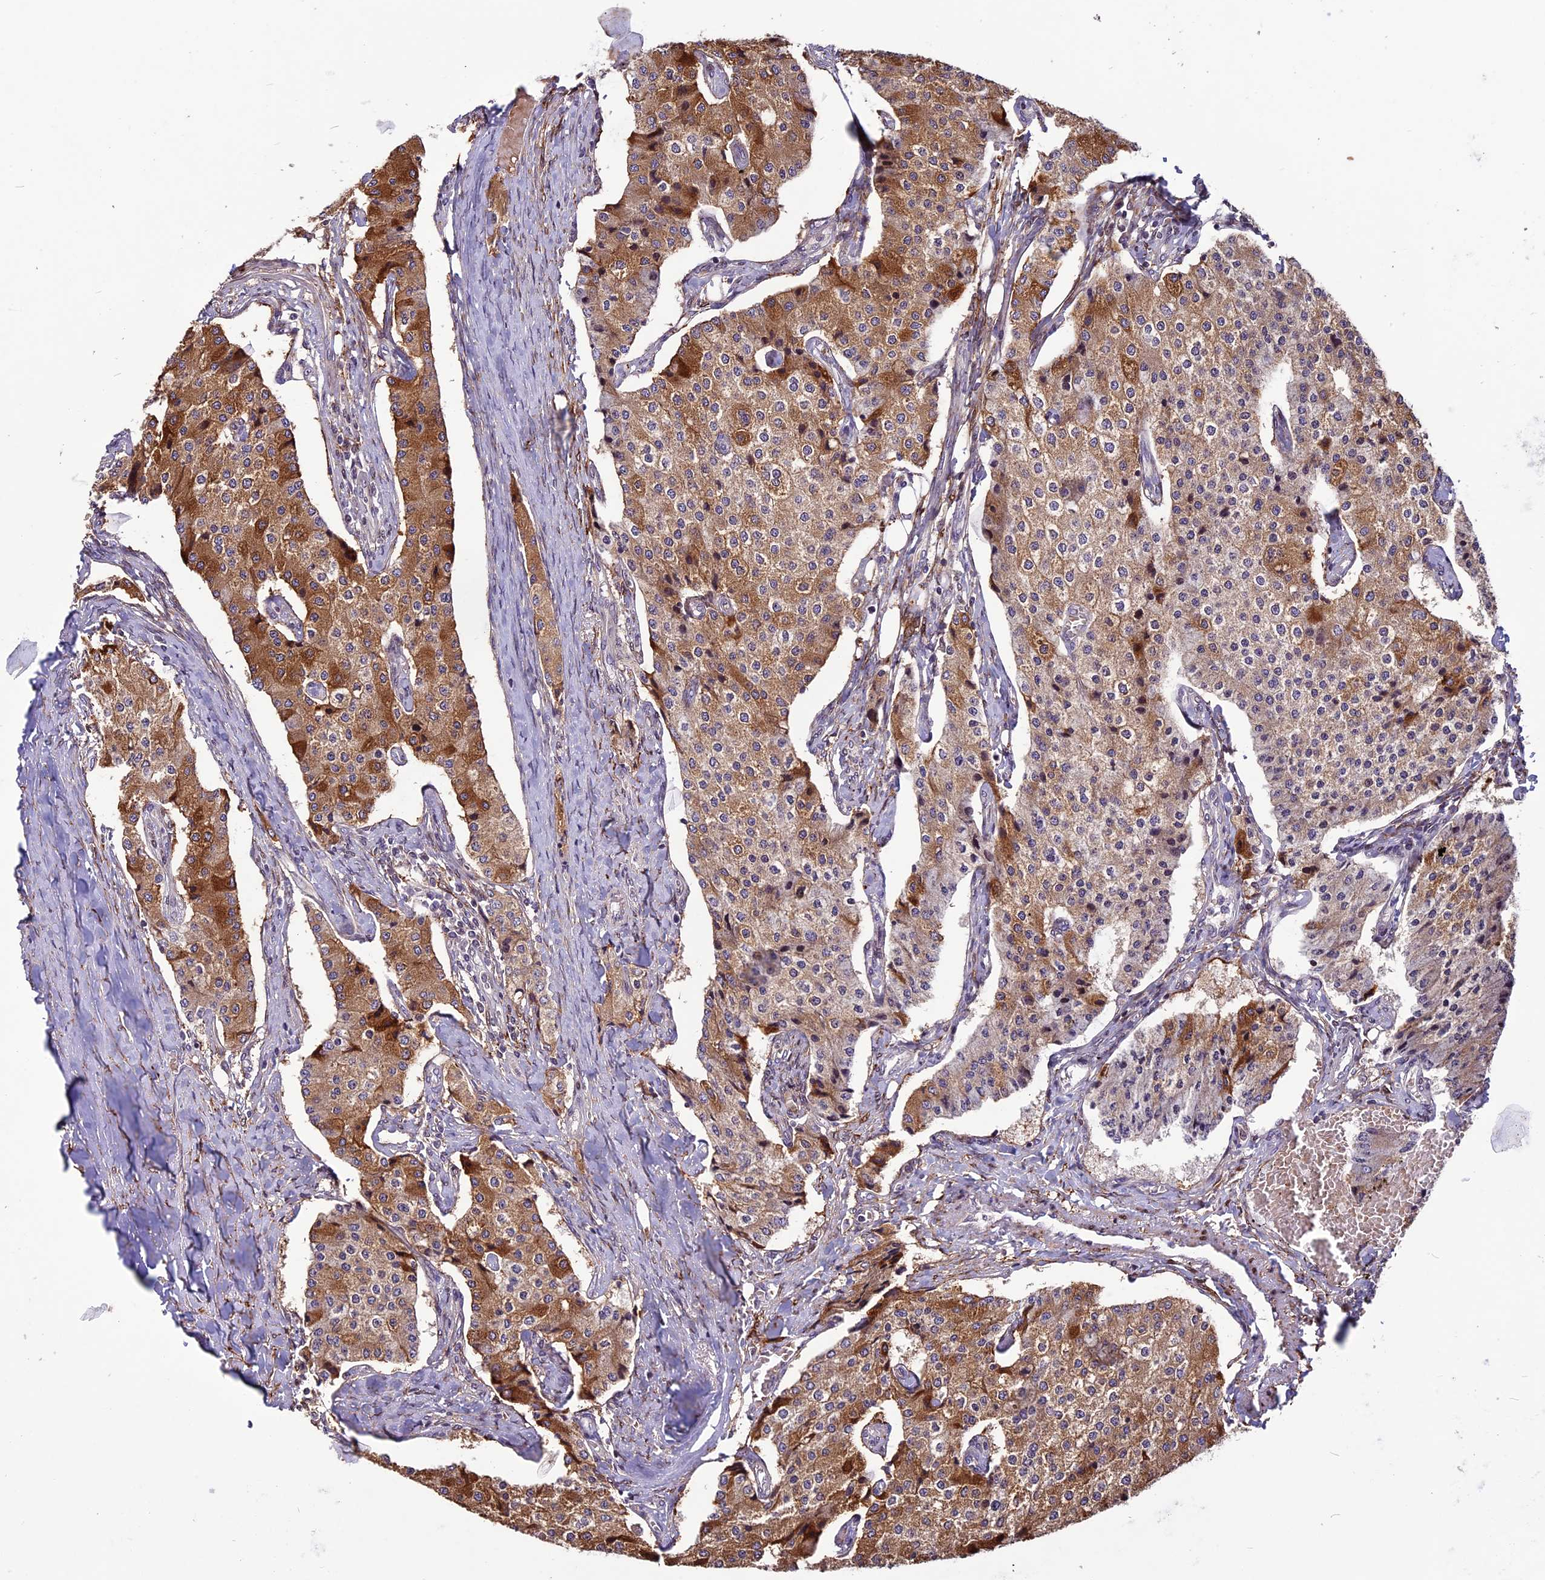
{"staining": {"intensity": "moderate", "quantity": "25%-75%", "location": "cytoplasmic/membranous"}, "tissue": "carcinoid", "cell_type": "Tumor cells", "image_type": "cancer", "snomed": [{"axis": "morphology", "description": "Carcinoid, malignant, NOS"}, {"axis": "topography", "description": "Colon"}], "caption": "The histopathology image displays a brown stain indicating the presence of a protein in the cytoplasmic/membranous of tumor cells in carcinoid (malignant). (DAB (3,3'-diaminobenzidine) IHC, brown staining for protein, blue staining for nuclei).", "gene": "MIEF2", "patient": {"sex": "female", "age": 52}}